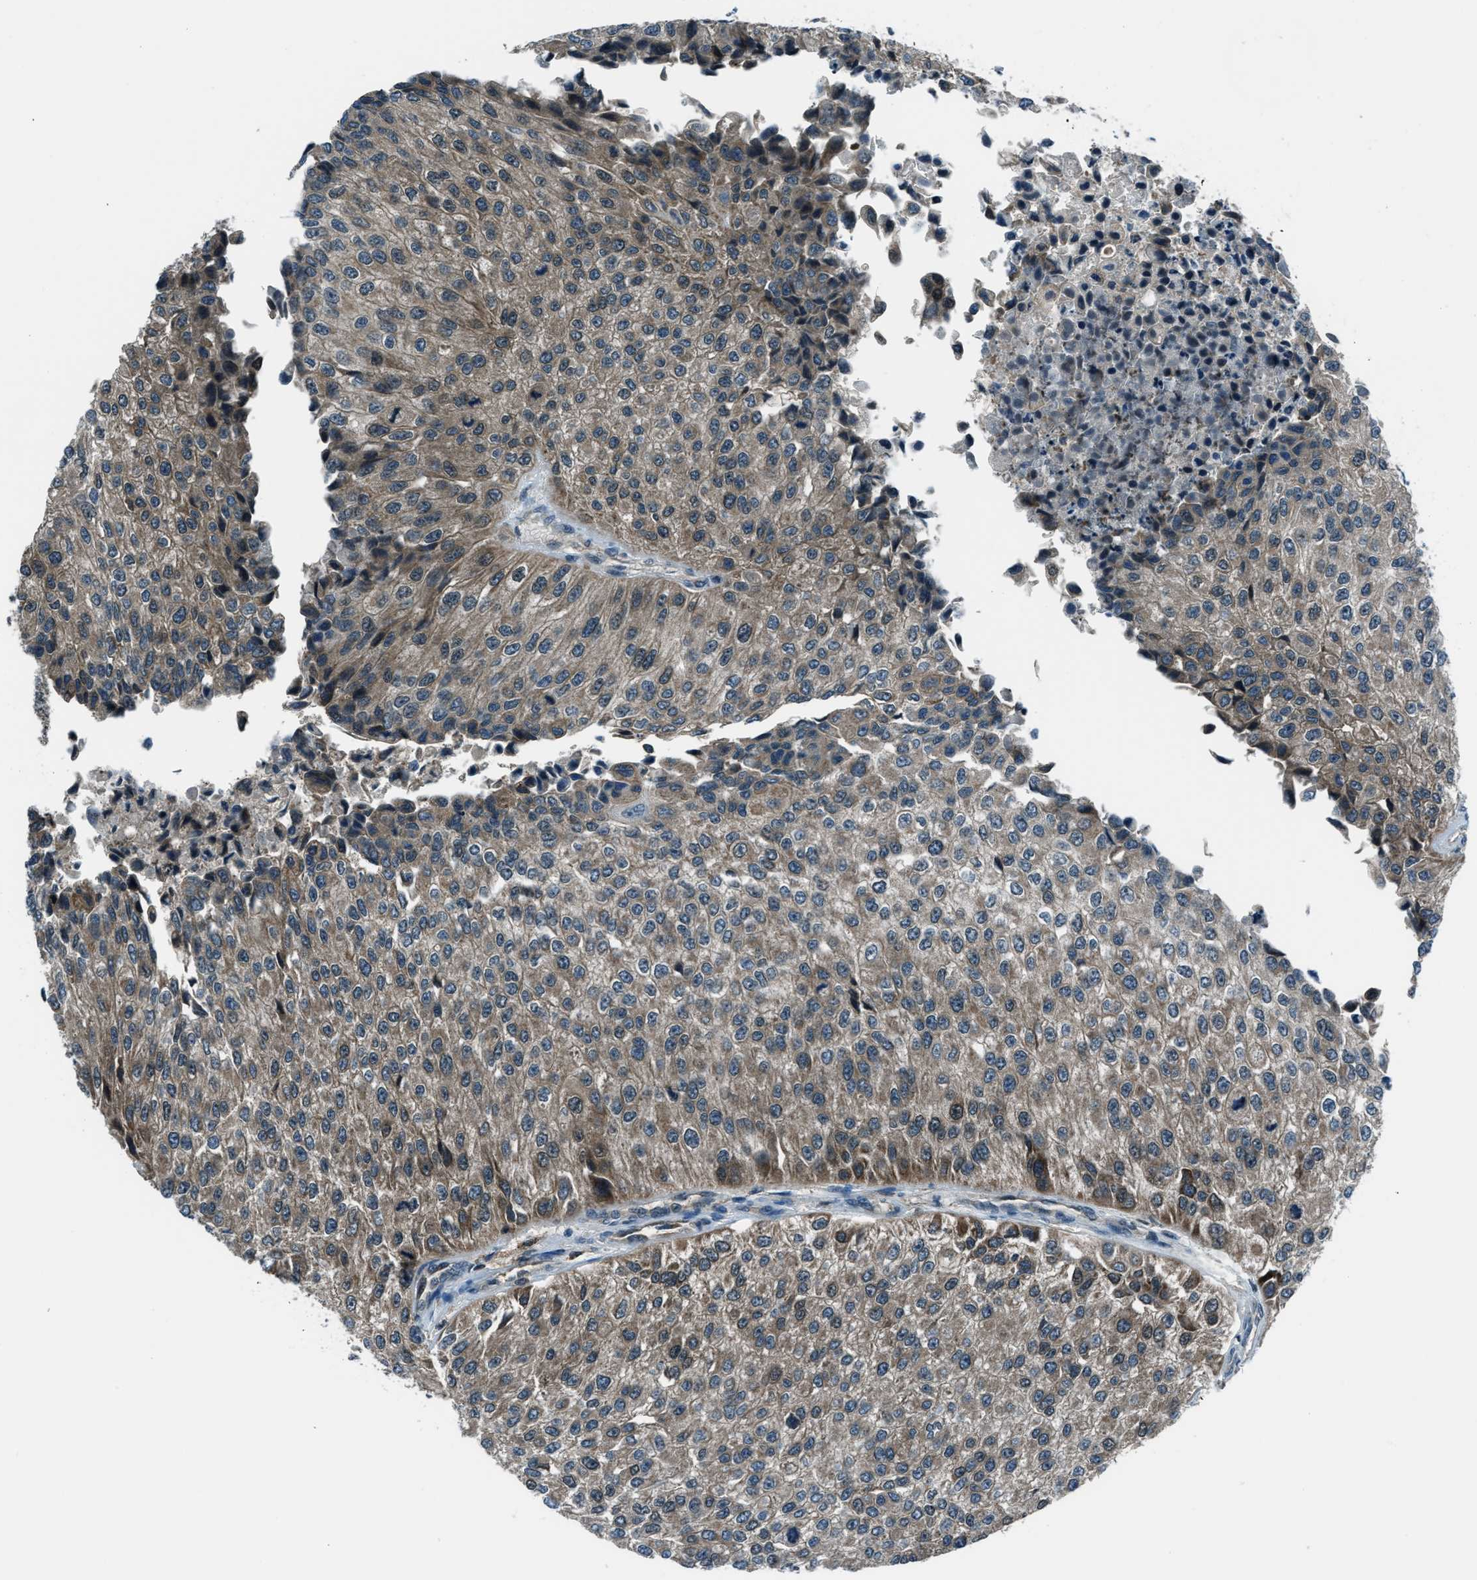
{"staining": {"intensity": "moderate", "quantity": "25%-75%", "location": "cytoplasmic/membranous"}, "tissue": "urothelial cancer", "cell_type": "Tumor cells", "image_type": "cancer", "snomed": [{"axis": "morphology", "description": "Urothelial carcinoma, High grade"}, {"axis": "topography", "description": "Kidney"}, {"axis": "topography", "description": "Urinary bladder"}], "caption": "The histopathology image exhibits staining of urothelial cancer, revealing moderate cytoplasmic/membranous protein expression (brown color) within tumor cells.", "gene": "ACTL9", "patient": {"sex": "male", "age": 77}}